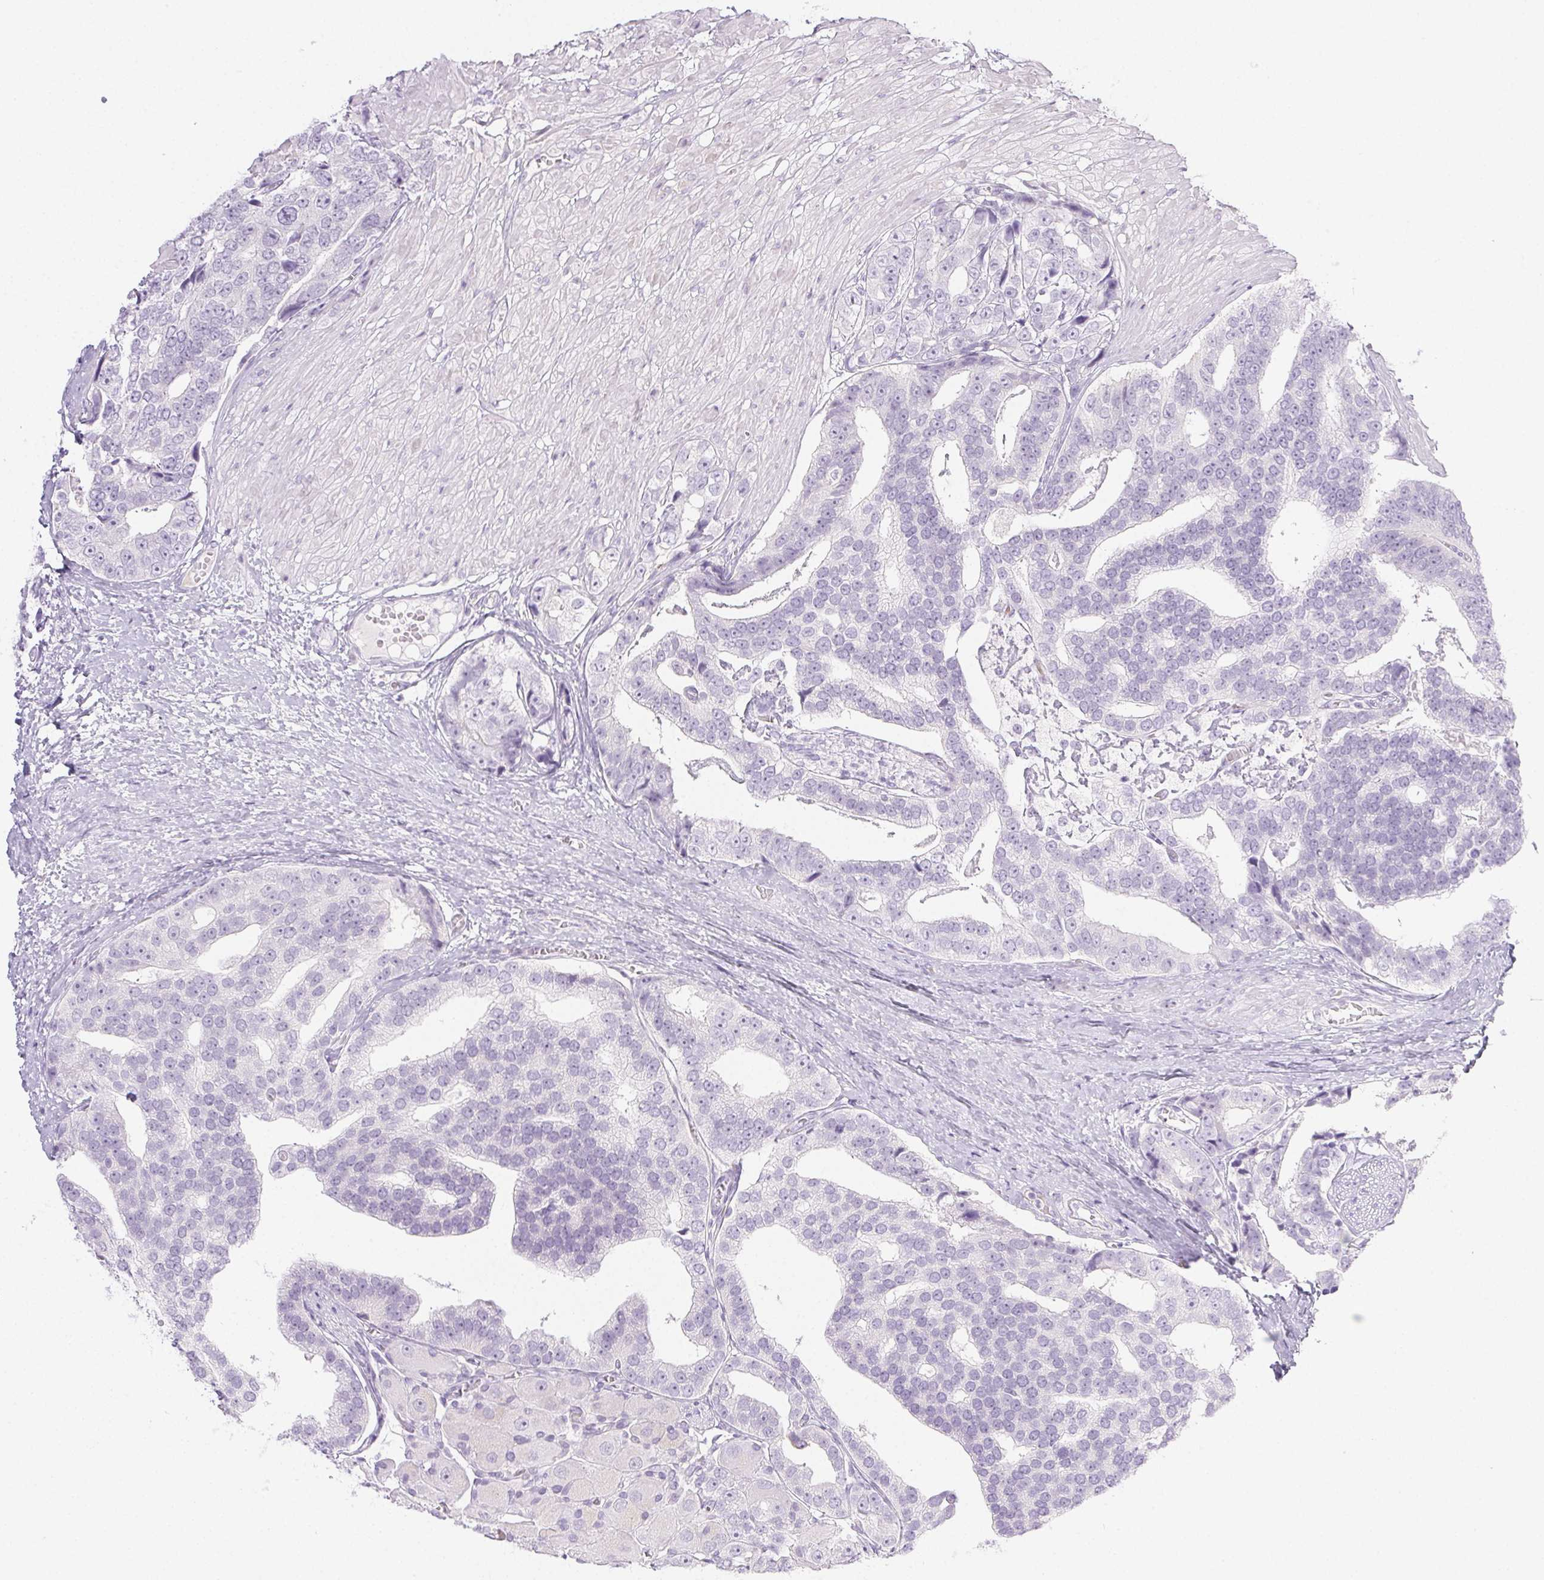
{"staining": {"intensity": "negative", "quantity": "none", "location": "none"}, "tissue": "prostate cancer", "cell_type": "Tumor cells", "image_type": "cancer", "snomed": [{"axis": "morphology", "description": "Adenocarcinoma, High grade"}, {"axis": "topography", "description": "Prostate"}], "caption": "IHC photomicrograph of human prostate adenocarcinoma (high-grade) stained for a protein (brown), which exhibits no expression in tumor cells.", "gene": "PI3", "patient": {"sex": "male", "age": 71}}